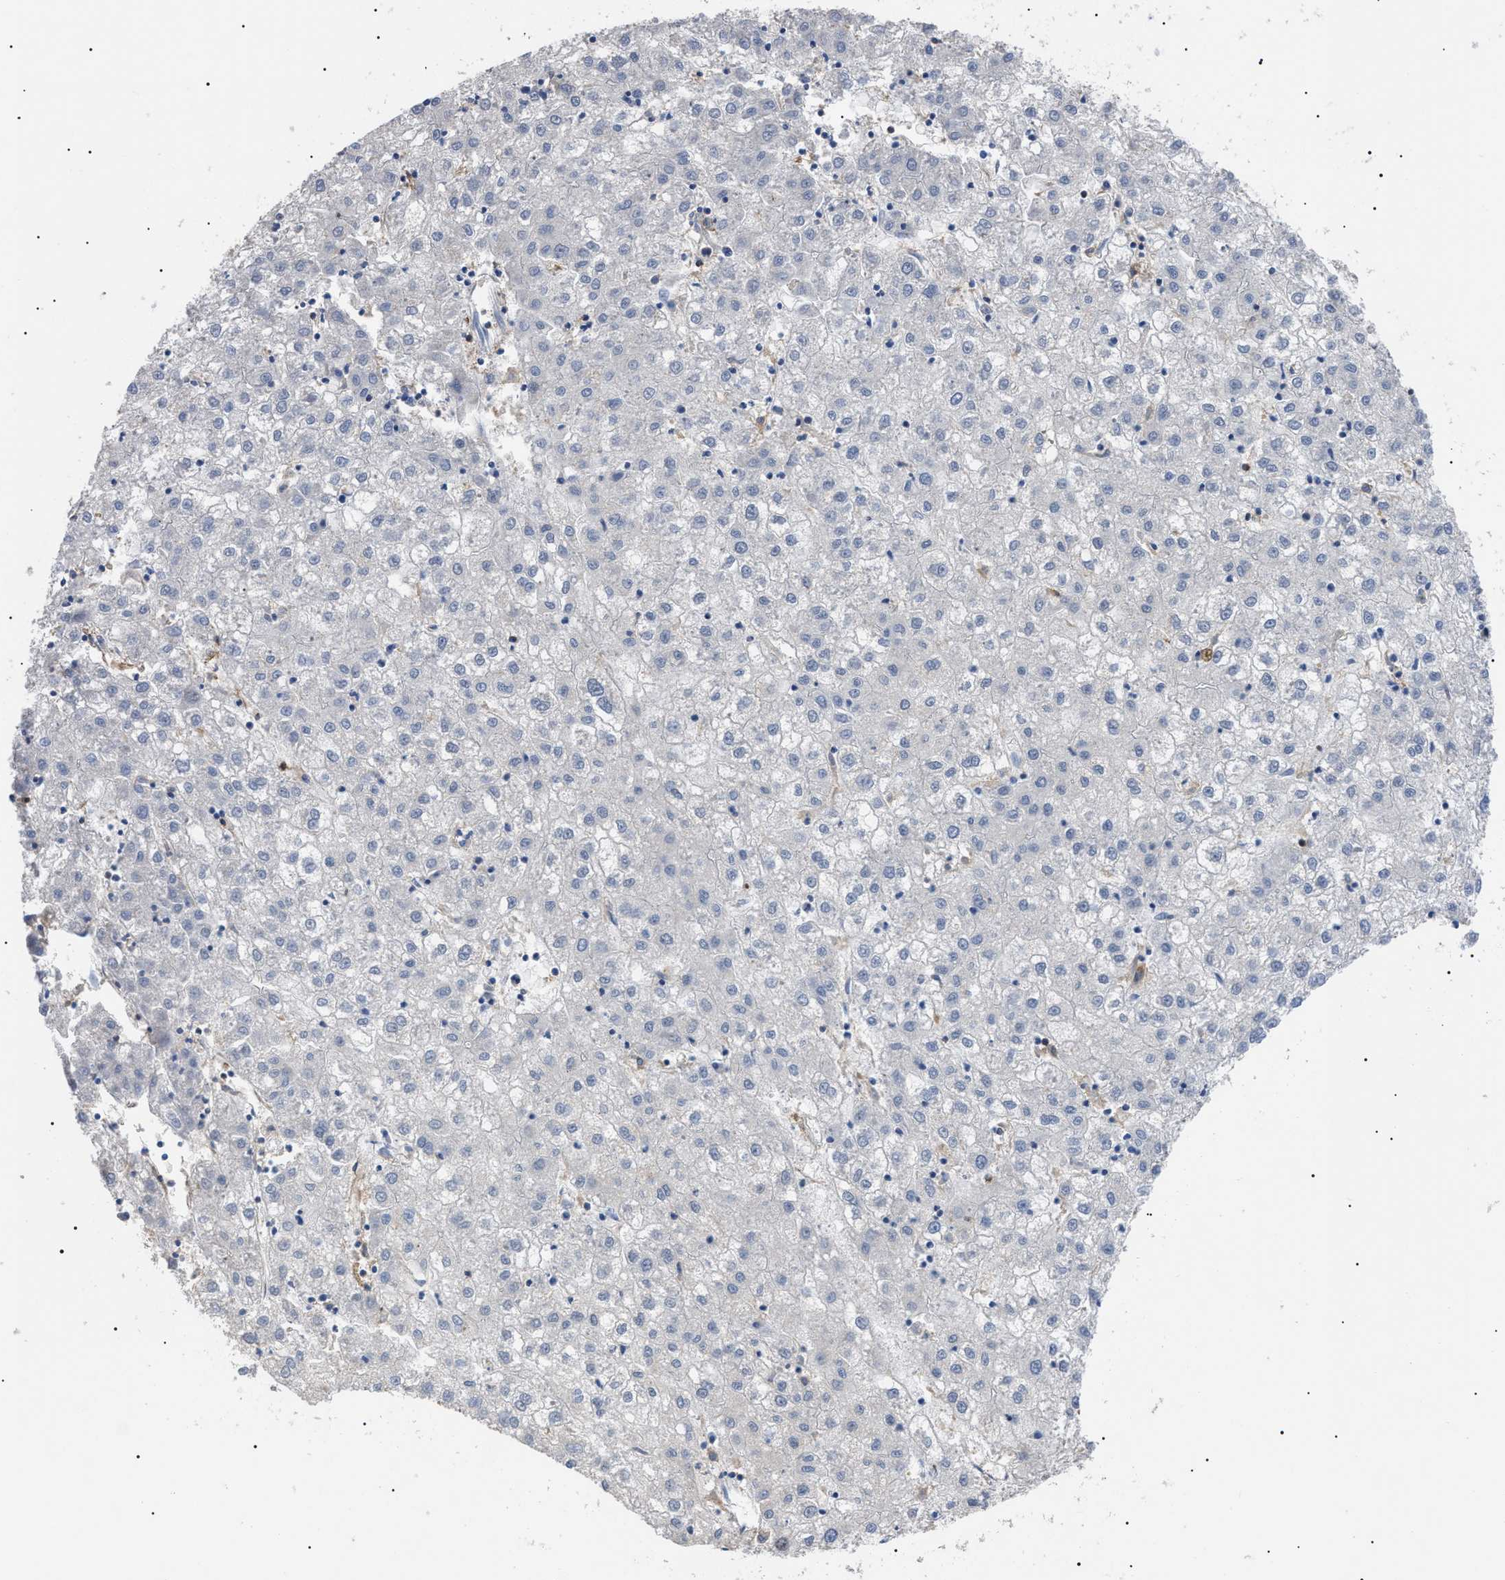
{"staining": {"intensity": "negative", "quantity": "none", "location": "none"}, "tissue": "liver cancer", "cell_type": "Tumor cells", "image_type": "cancer", "snomed": [{"axis": "morphology", "description": "Carcinoma, Hepatocellular, NOS"}, {"axis": "topography", "description": "Liver"}], "caption": "This is a photomicrograph of immunohistochemistry (IHC) staining of hepatocellular carcinoma (liver), which shows no expression in tumor cells.", "gene": "CD300A", "patient": {"sex": "male", "age": 72}}